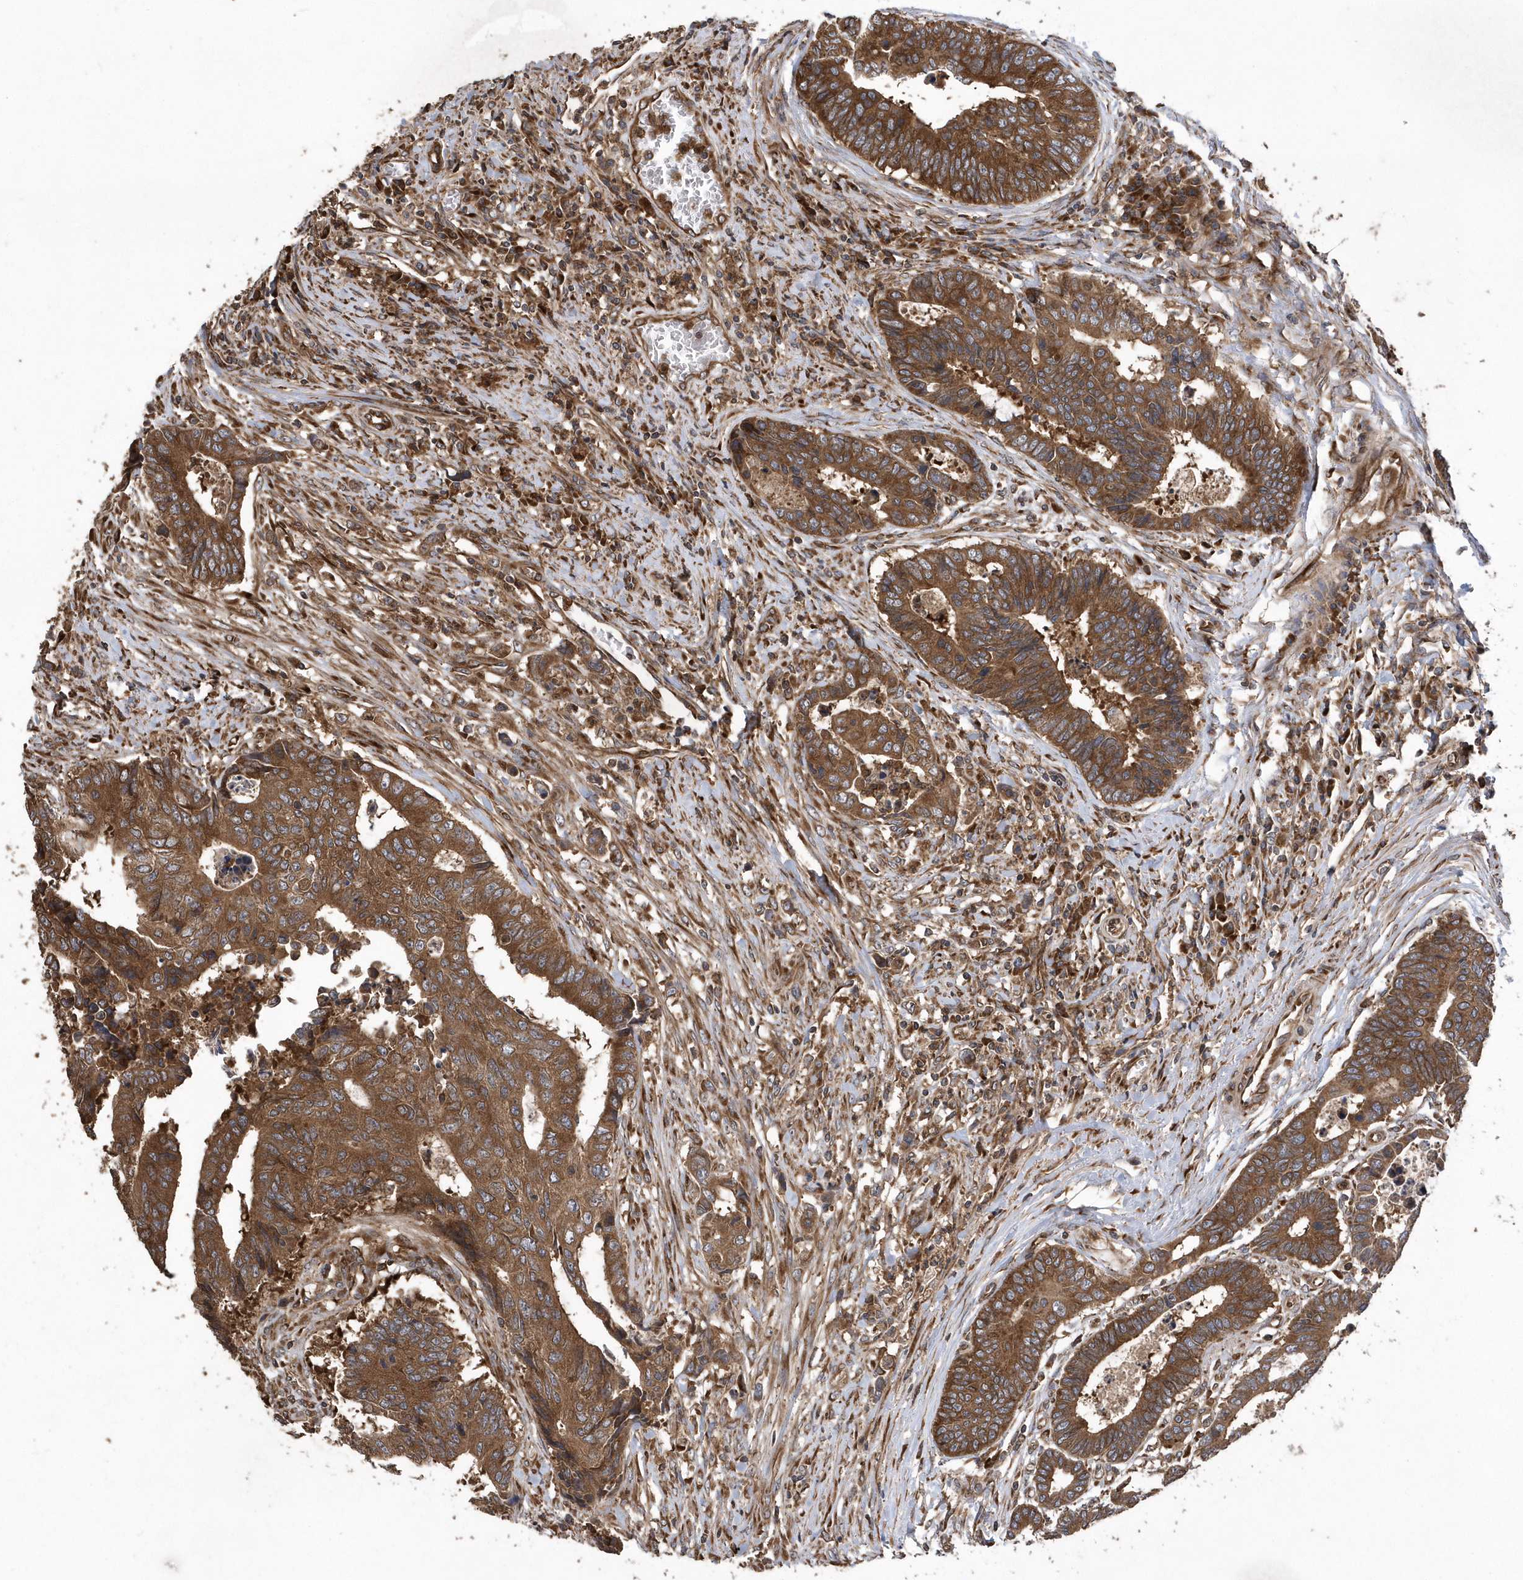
{"staining": {"intensity": "strong", "quantity": ">75%", "location": "cytoplasmic/membranous"}, "tissue": "colorectal cancer", "cell_type": "Tumor cells", "image_type": "cancer", "snomed": [{"axis": "morphology", "description": "Adenocarcinoma, NOS"}, {"axis": "topography", "description": "Rectum"}], "caption": "The photomicrograph shows staining of colorectal adenocarcinoma, revealing strong cytoplasmic/membranous protein positivity (brown color) within tumor cells.", "gene": "WASHC5", "patient": {"sex": "male", "age": 84}}